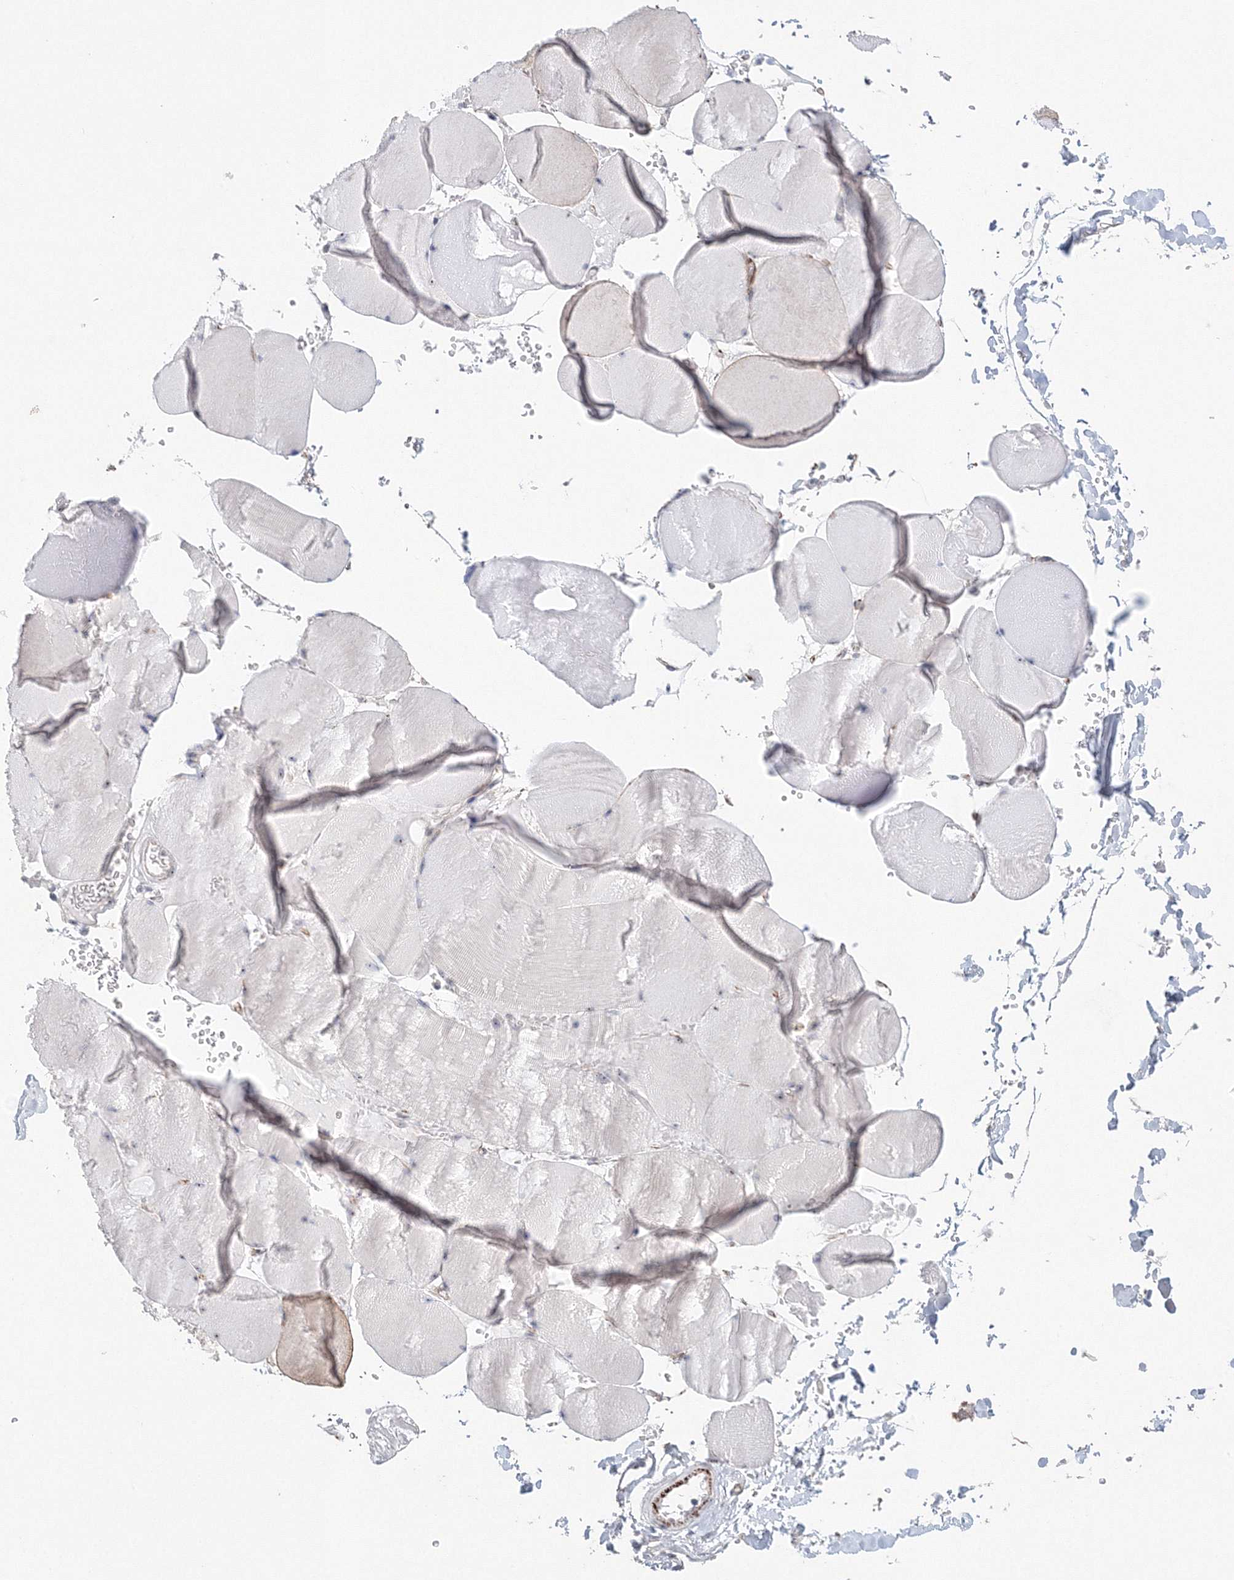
{"staining": {"intensity": "weak", "quantity": "<25%", "location": "cytoplasmic/membranous"}, "tissue": "skeletal muscle", "cell_type": "Myocytes", "image_type": "normal", "snomed": [{"axis": "morphology", "description": "Normal tissue, NOS"}, {"axis": "topography", "description": "Skeletal muscle"}, {"axis": "topography", "description": "Head-Neck"}], "caption": "Myocytes are negative for protein expression in benign human skeletal muscle. (Brightfield microscopy of DAB IHC at high magnification).", "gene": "SIRT7", "patient": {"sex": "male", "age": 66}}